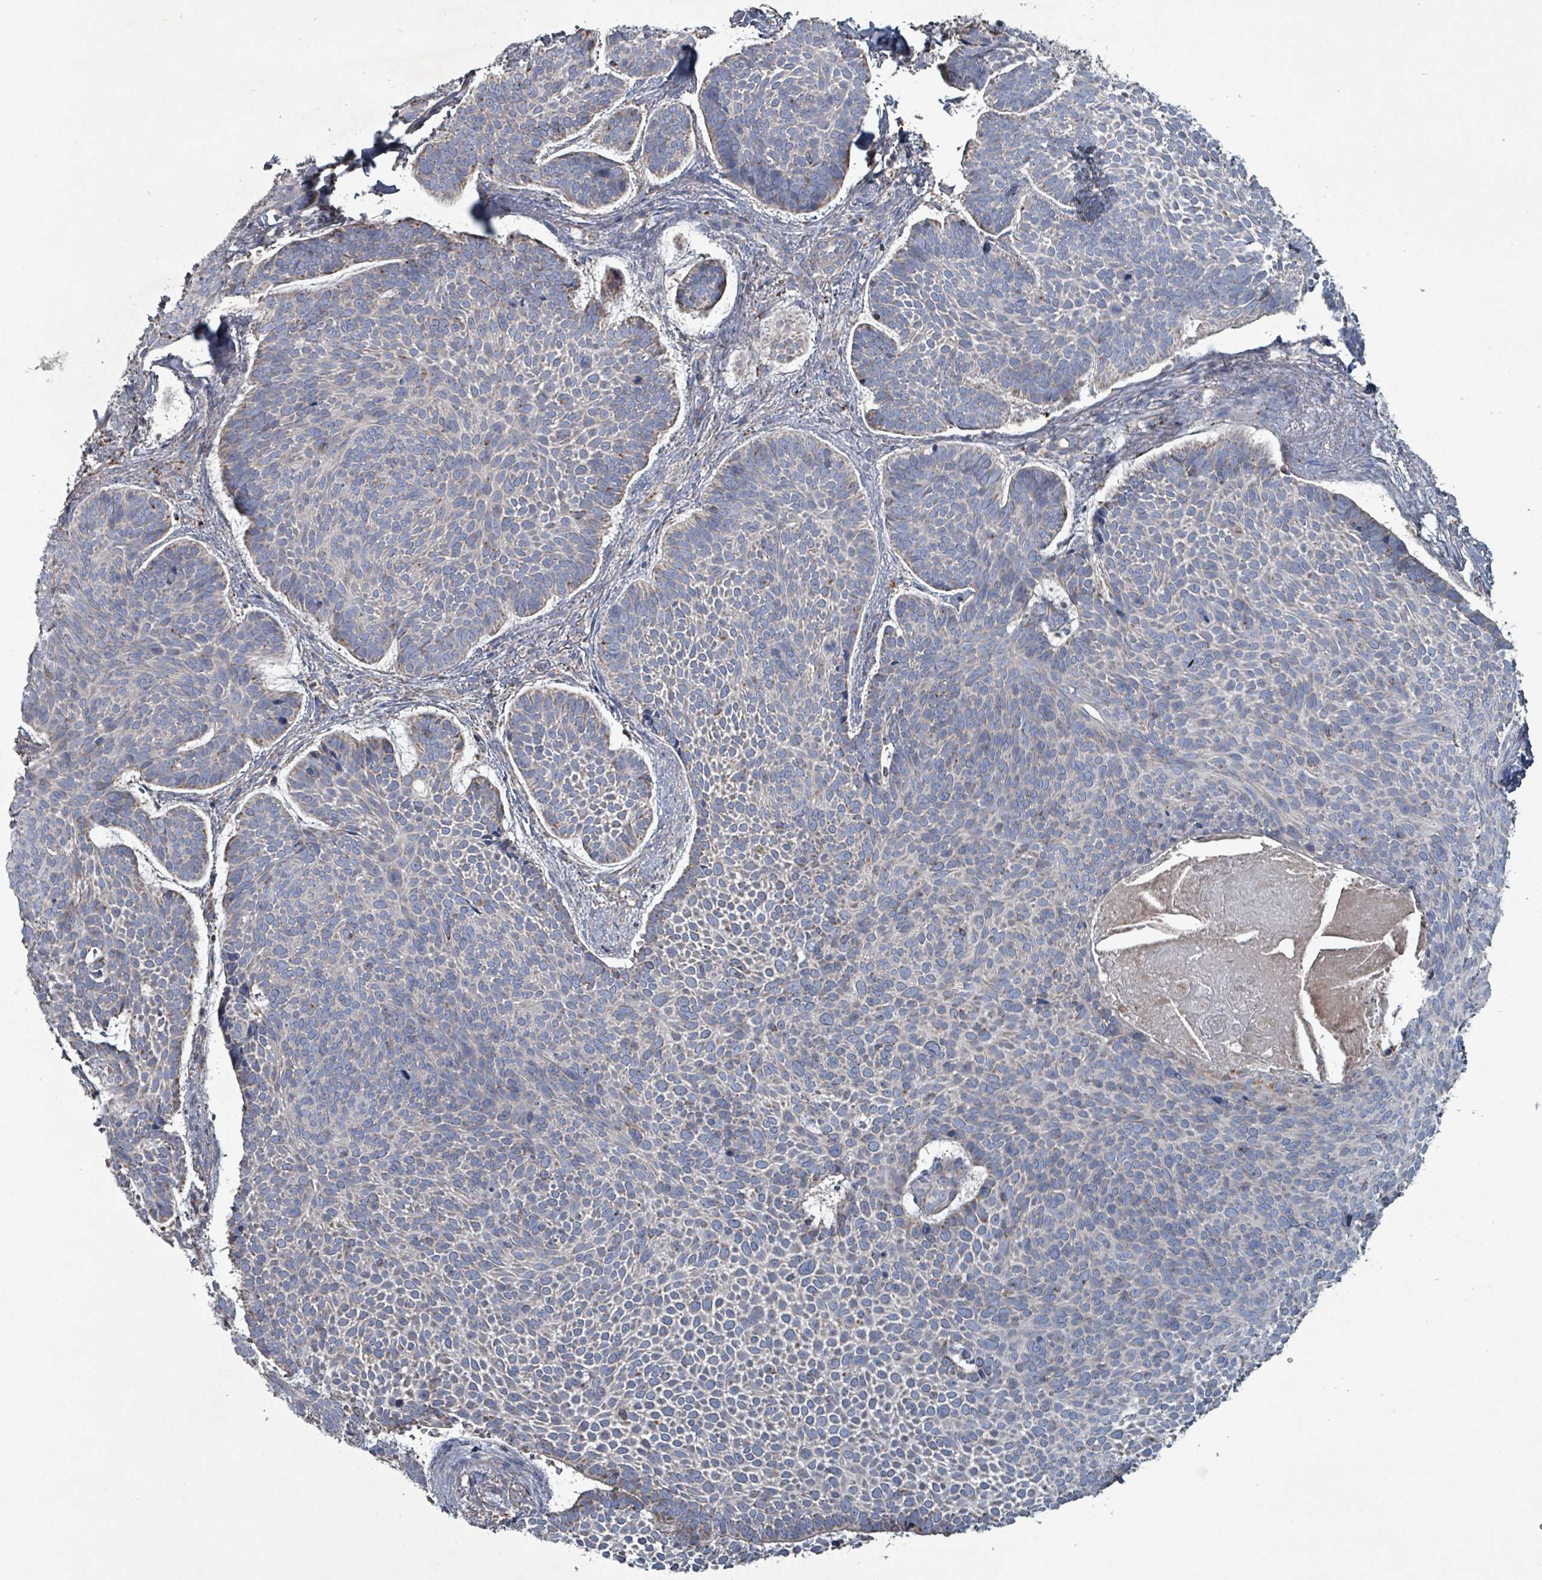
{"staining": {"intensity": "weak", "quantity": "25%-75%", "location": "cytoplasmic/membranous"}, "tissue": "skin cancer", "cell_type": "Tumor cells", "image_type": "cancer", "snomed": [{"axis": "morphology", "description": "Basal cell carcinoma"}, {"axis": "topography", "description": "Skin"}], "caption": "This photomicrograph exhibits skin cancer (basal cell carcinoma) stained with IHC to label a protein in brown. The cytoplasmic/membranous of tumor cells show weak positivity for the protein. Nuclei are counter-stained blue.", "gene": "ABHD18", "patient": {"sex": "male", "age": 70}}